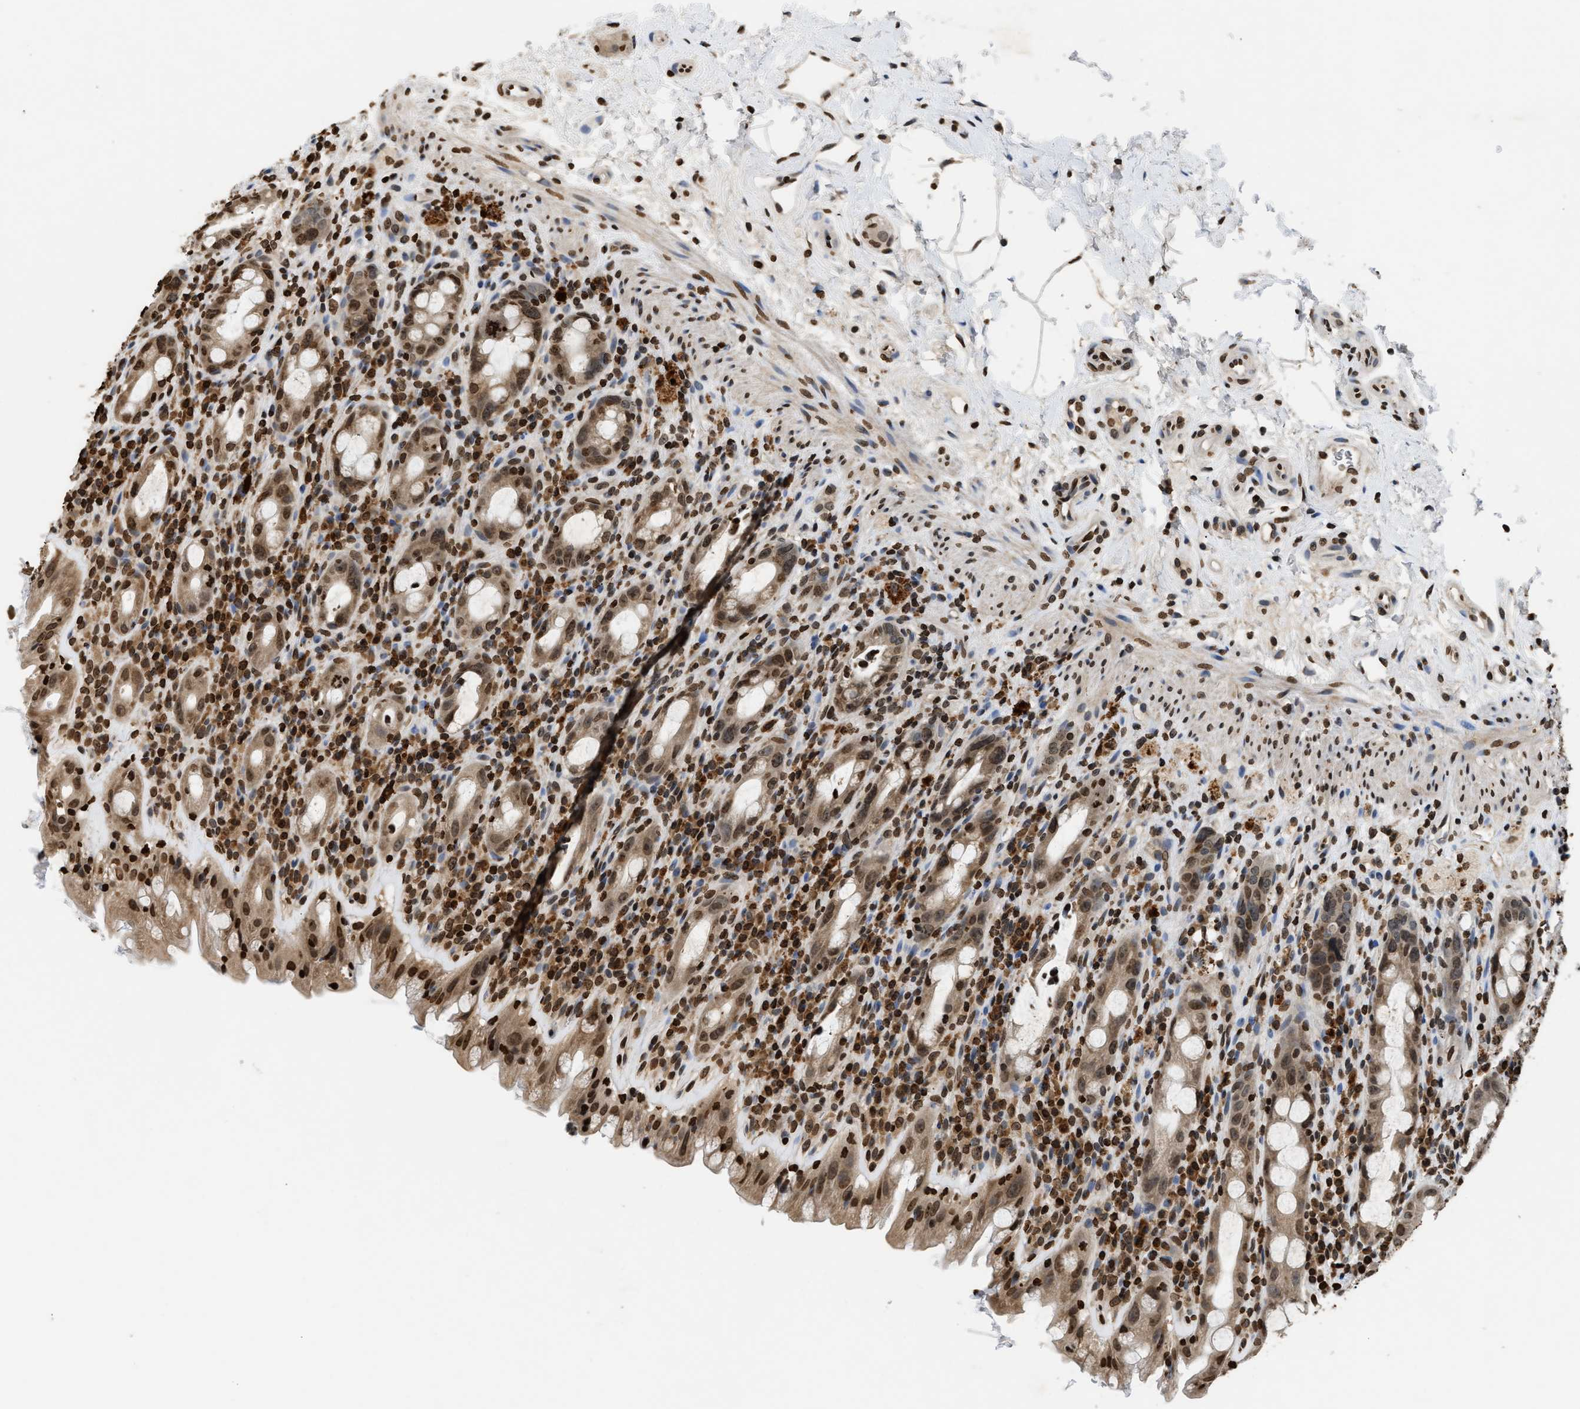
{"staining": {"intensity": "moderate", "quantity": ">75%", "location": "cytoplasmic/membranous,nuclear"}, "tissue": "rectum", "cell_type": "Glandular cells", "image_type": "normal", "snomed": [{"axis": "morphology", "description": "Normal tissue, NOS"}, {"axis": "topography", "description": "Rectum"}], "caption": "High-magnification brightfield microscopy of benign rectum stained with DAB (brown) and counterstained with hematoxylin (blue). glandular cells exhibit moderate cytoplasmic/membranous,nuclear positivity is seen in approximately>75% of cells.", "gene": "DNASE1L3", "patient": {"sex": "male", "age": 44}}